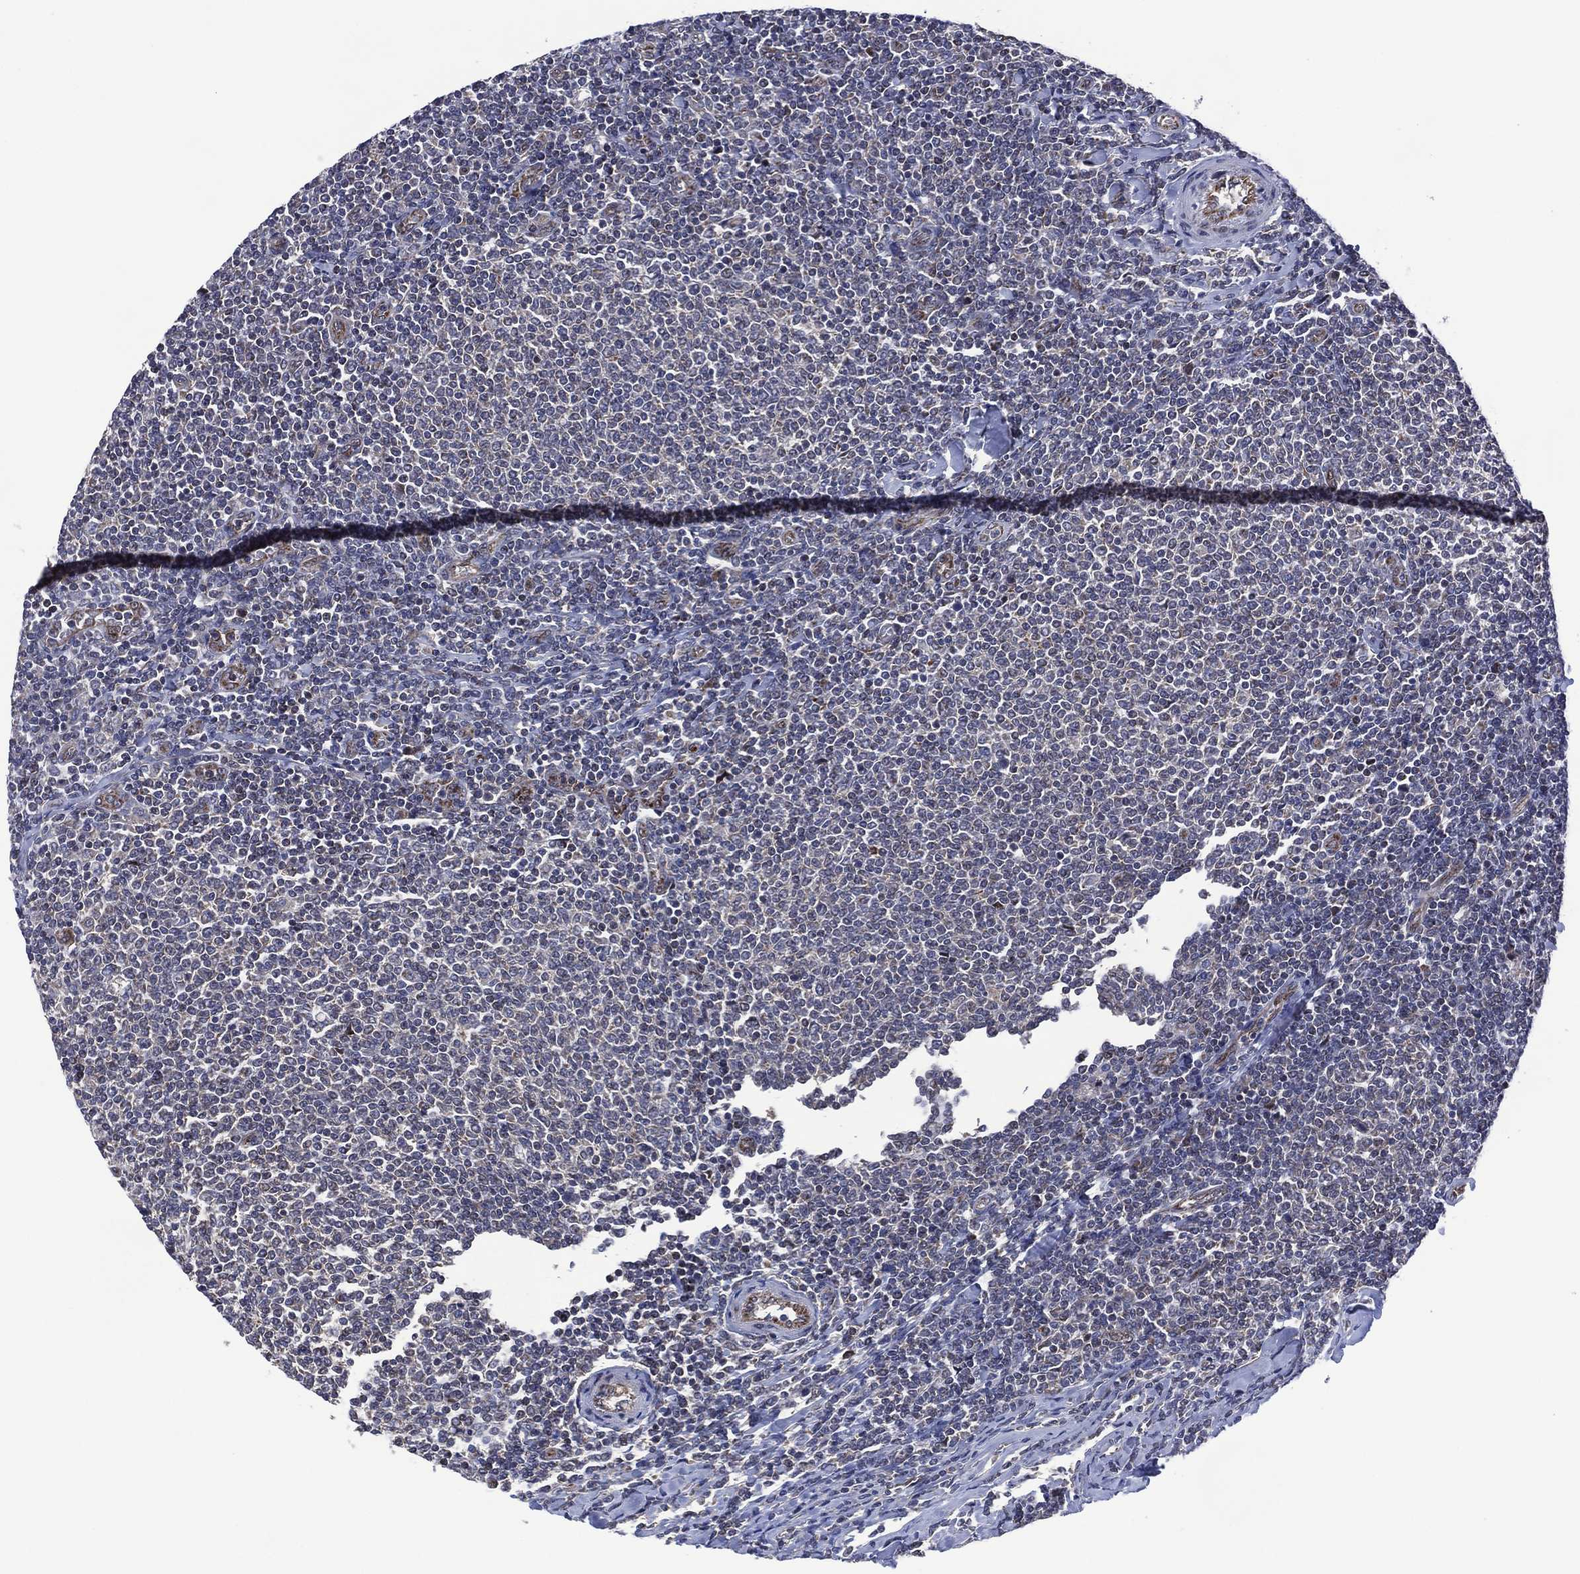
{"staining": {"intensity": "negative", "quantity": "none", "location": "none"}, "tissue": "lymphoma", "cell_type": "Tumor cells", "image_type": "cancer", "snomed": [{"axis": "morphology", "description": "Malignant lymphoma, non-Hodgkin's type, Low grade"}, {"axis": "topography", "description": "Lymph node"}], "caption": "IHC of human lymphoma demonstrates no positivity in tumor cells.", "gene": "HTD2", "patient": {"sex": "male", "age": 52}}